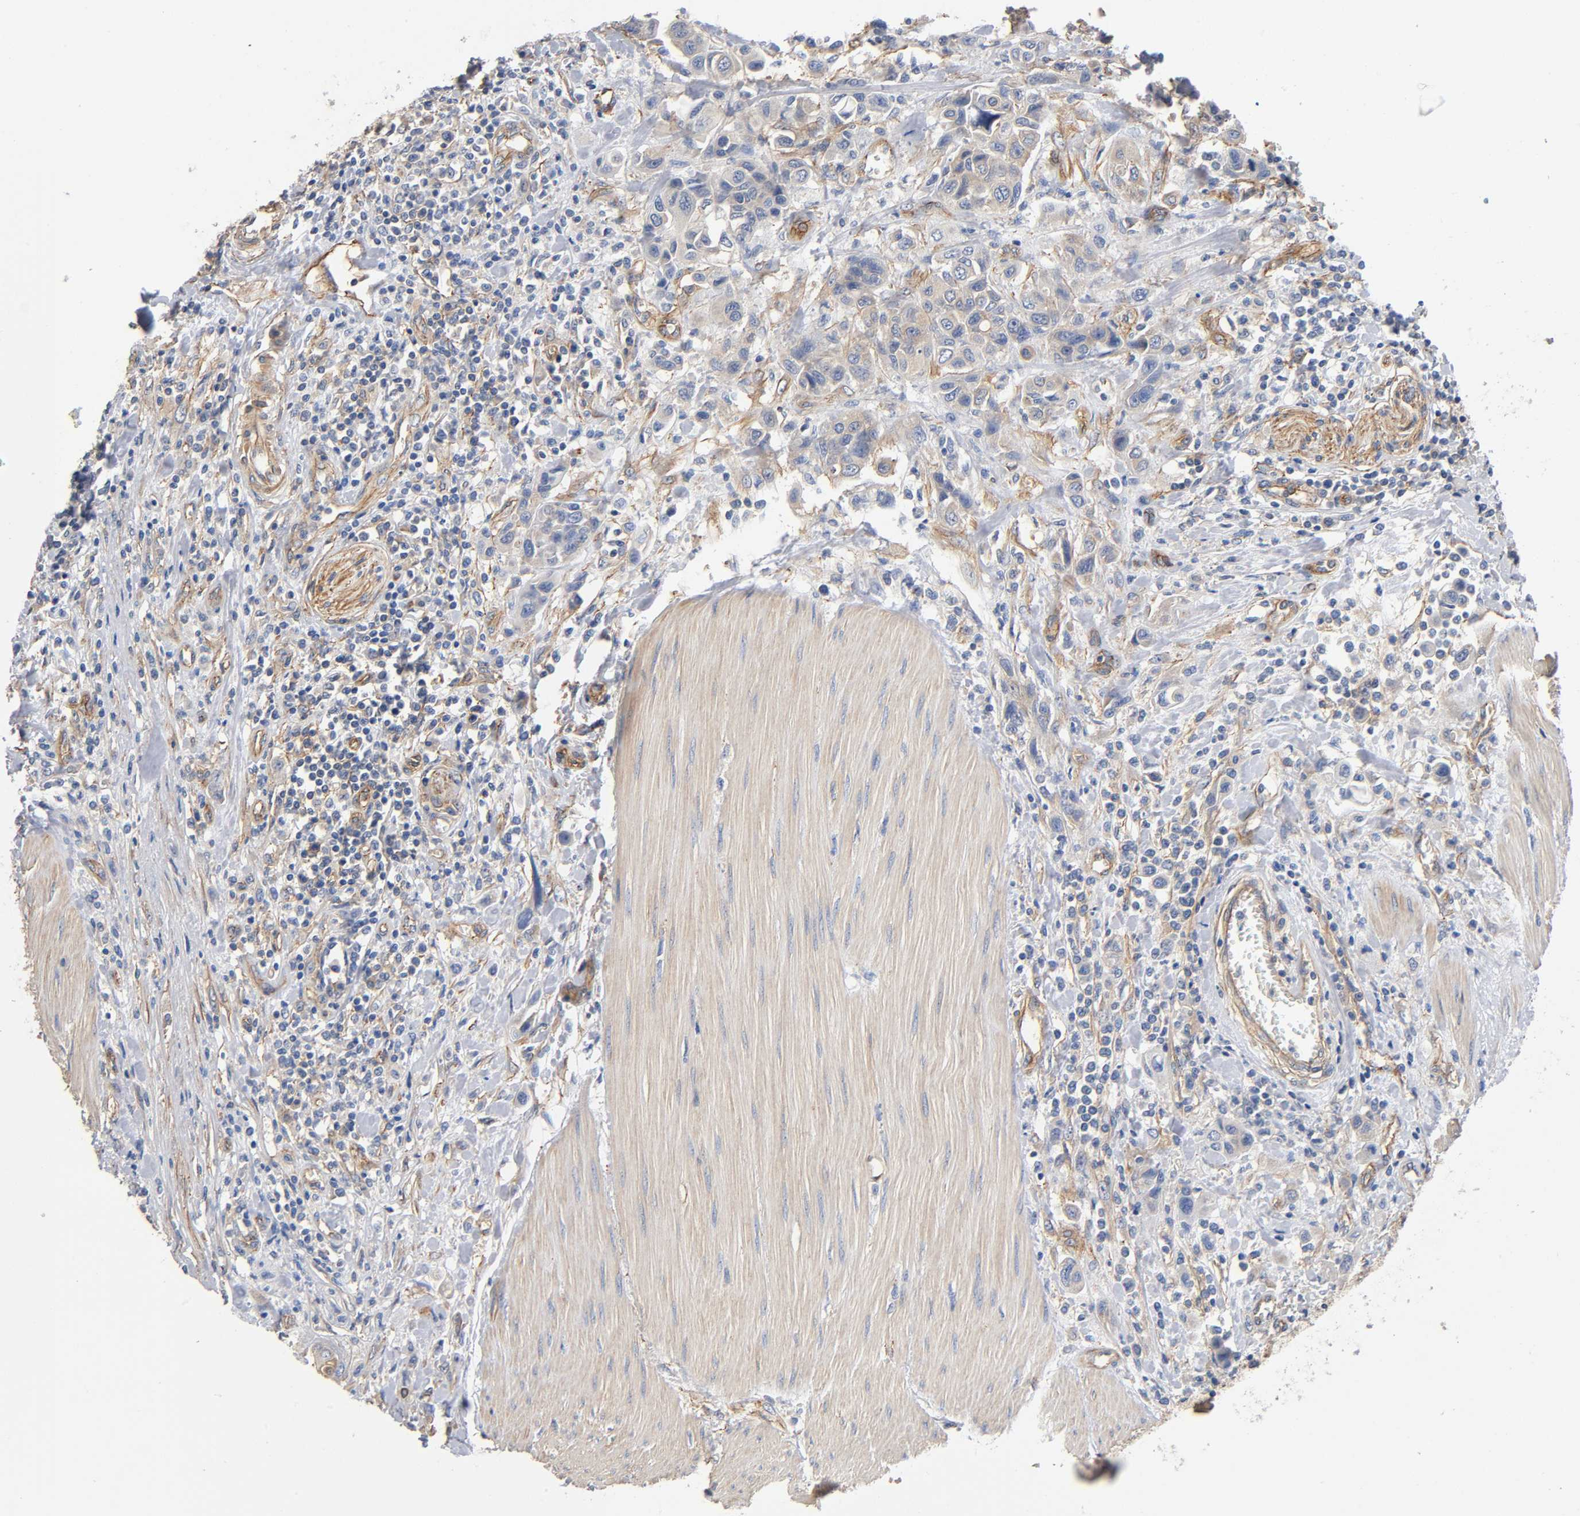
{"staining": {"intensity": "weak", "quantity": "25%-75%", "location": "cytoplasmic/membranous"}, "tissue": "urothelial cancer", "cell_type": "Tumor cells", "image_type": "cancer", "snomed": [{"axis": "morphology", "description": "Urothelial carcinoma, High grade"}, {"axis": "topography", "description": "Urinary bladder"}], "caption": "Urothelial cancer stained with a brown dye demonstrates weak cytoplasmic/membranous positive staining in about 25%-75% of tumor cells.", "gene": "MARS1", "patient": {"sex": "male", "age": 50}}